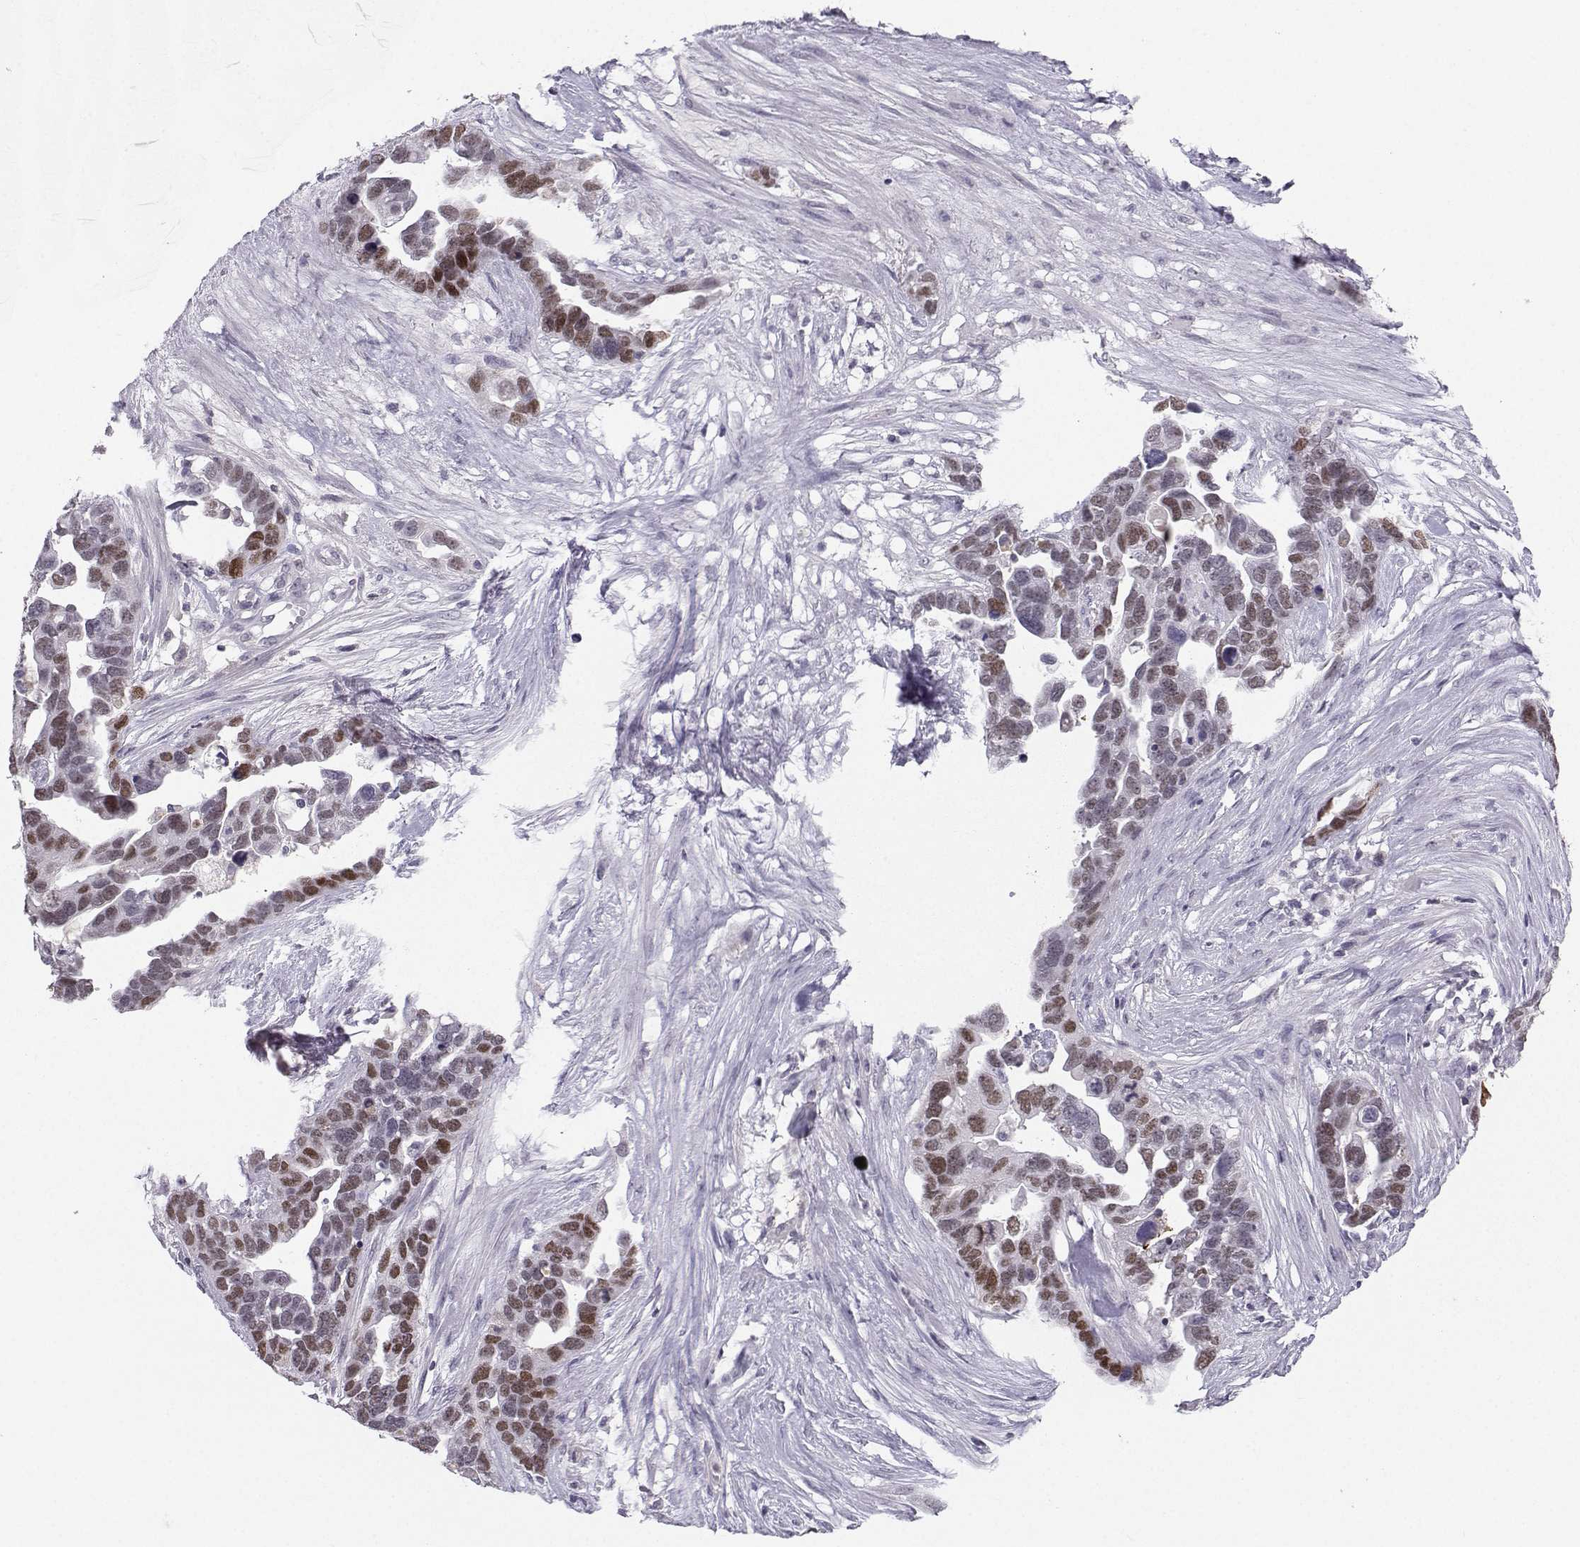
{"staining": {"intensity": "strong", "quantity": ">75%", "location": "nuclear"}, "tissue": "ovarian cancer", "cell_type": "Tumor cells", "image_type": "cancer", "snomed": [{"axis": "morphology", "description": "Cystadenocarcinoma, serous, NOS"}, {"axis": "topography", "description": "Ovary"}], "caption": "Protein staining demonstrates strong nuclear expression in about >75% of tumor cells in ovarian cancer (serous cystadenocarcinoma).", "gene": "LHX1", "patient": {"sex": "female", "age": 54}}